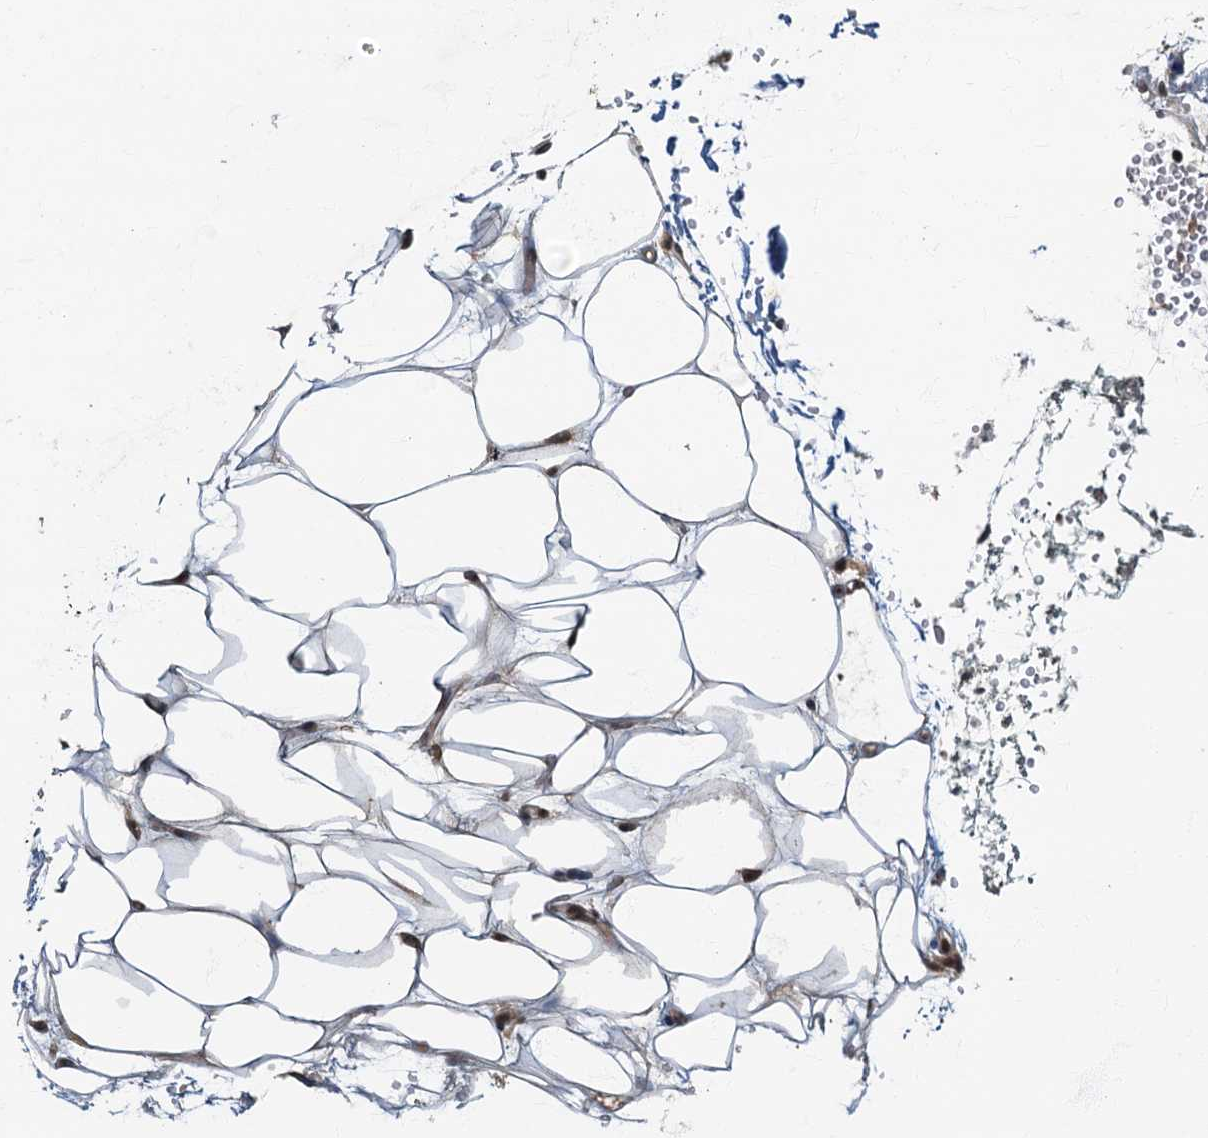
{"staining": {"intensity": "moderate", "quantity": ">75%", "location": "nuclear"}, "tissue": "skin cancer", "cell_type": "Tumor cells", "image_type": "cancer", "snomed": [{"axis": "morphology", "description": "Normal tissue, NOS"}, {"axis": "morphology", "description": "Basal cell carcinoma"}, {"axis": "topography", "description": "Skin"}], "caption": "This is a micrograph of IHC staining of skin basal cell carcinoma, which shows moderate positivity in the nuclear of tumor cells.", "gene": "CKAP2L", "patient": {"sex": "male", "age": 66}}